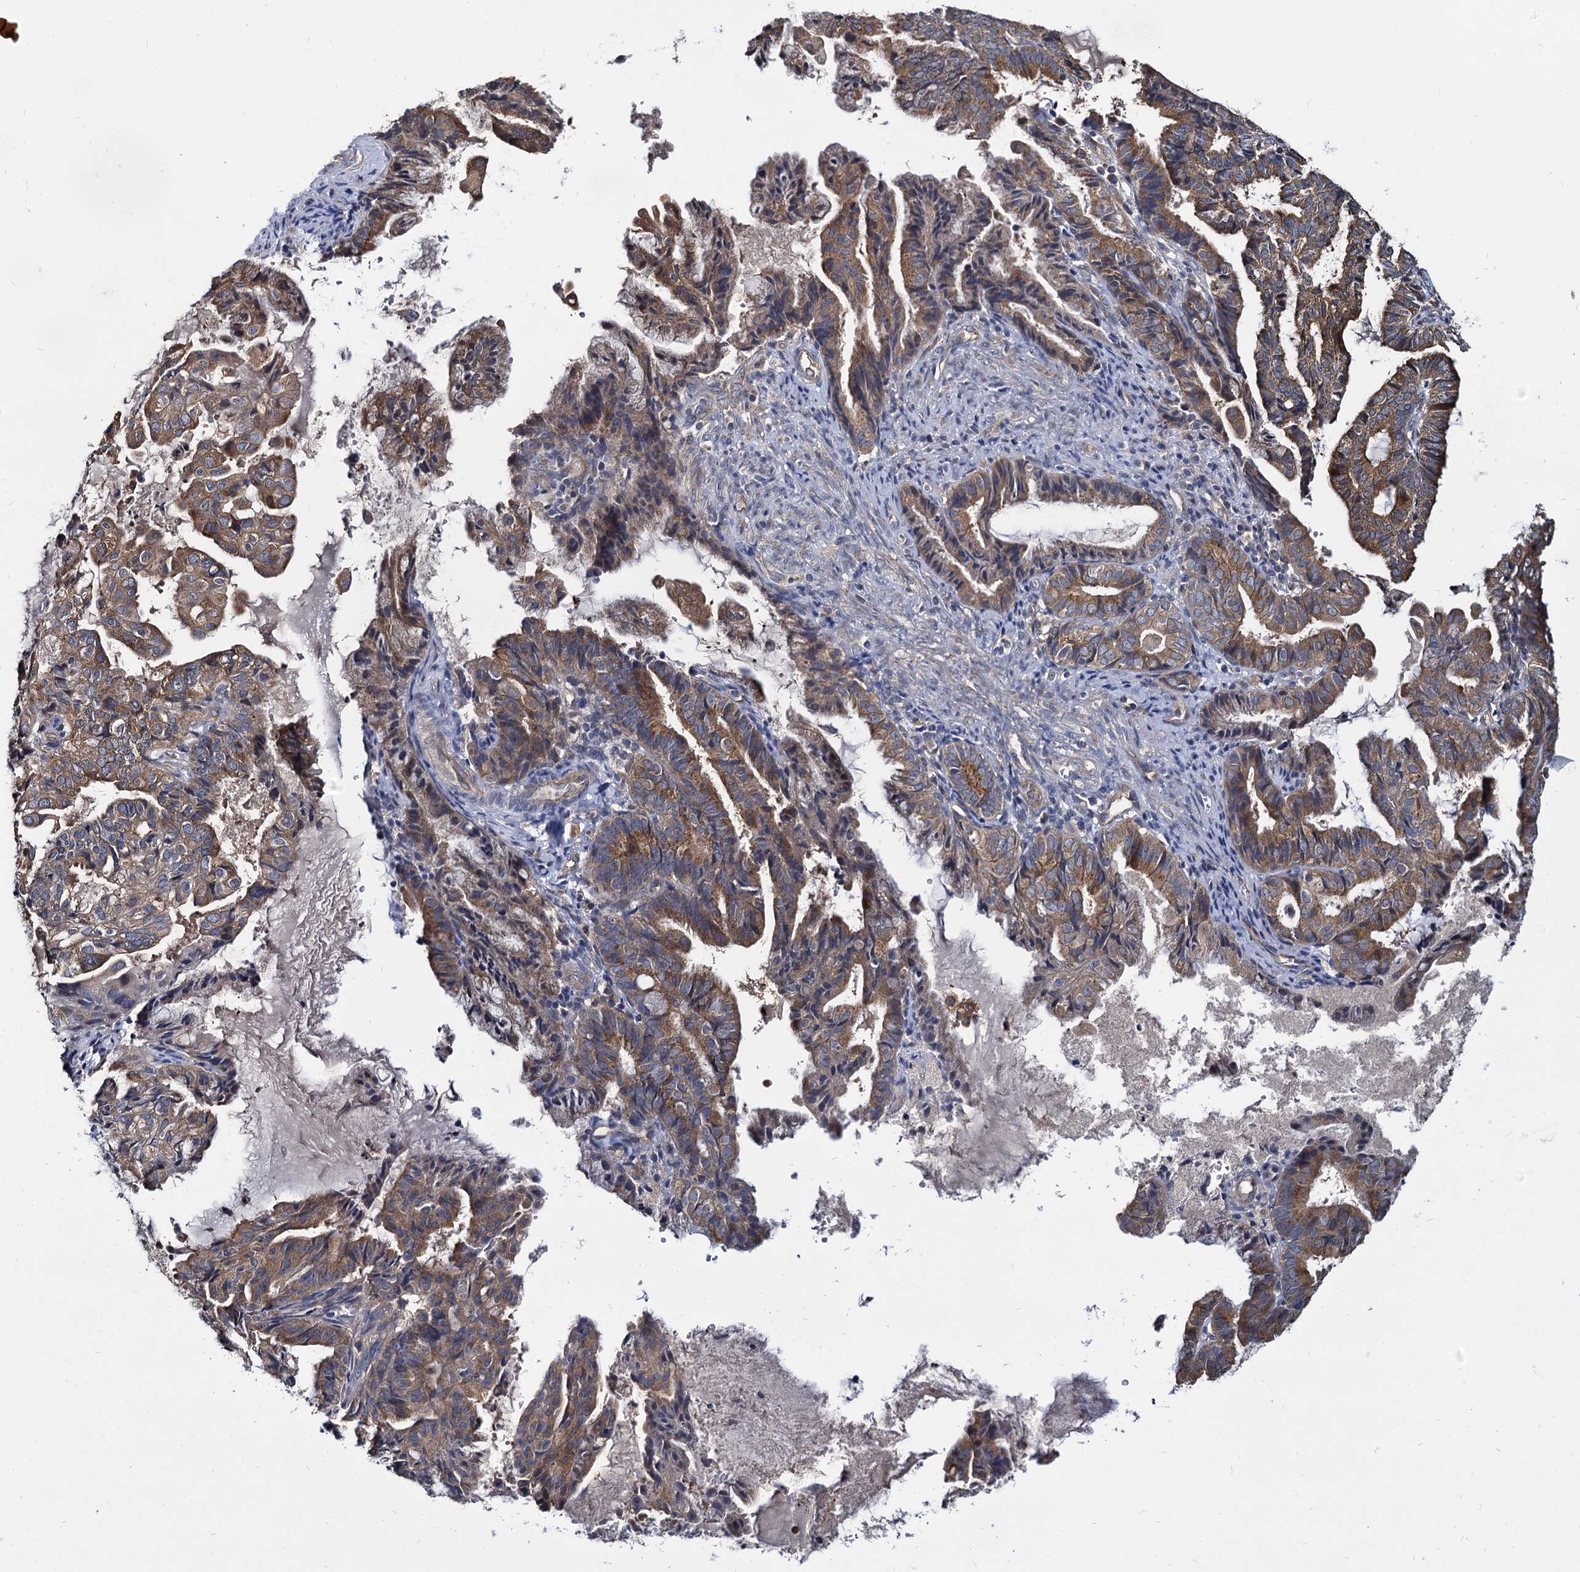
{"staining": {"intensity": "moderate", "quantity": ">75%", "location": "cytoplasmic/membranous"}, "tissue": "endometrial cancer", "cell_type": "Tumor cells", "image_type": "cancer", "snomed": [{"axis": "morphology", "description": "Adenocarcinoma, NOS"}, {"axis": "topography", "description": "Endometrium"}], "caption": "Immunohistochemistry (IHC) (DAB (3,3'-diaminobenzidine)) staining of endometrial cancer reveals moderate cytoplasmic/membranous protein expression in approximately >75% of tumor cells.", "gene": "CEP192", "patient": {"sex": "female", "age": 86}}